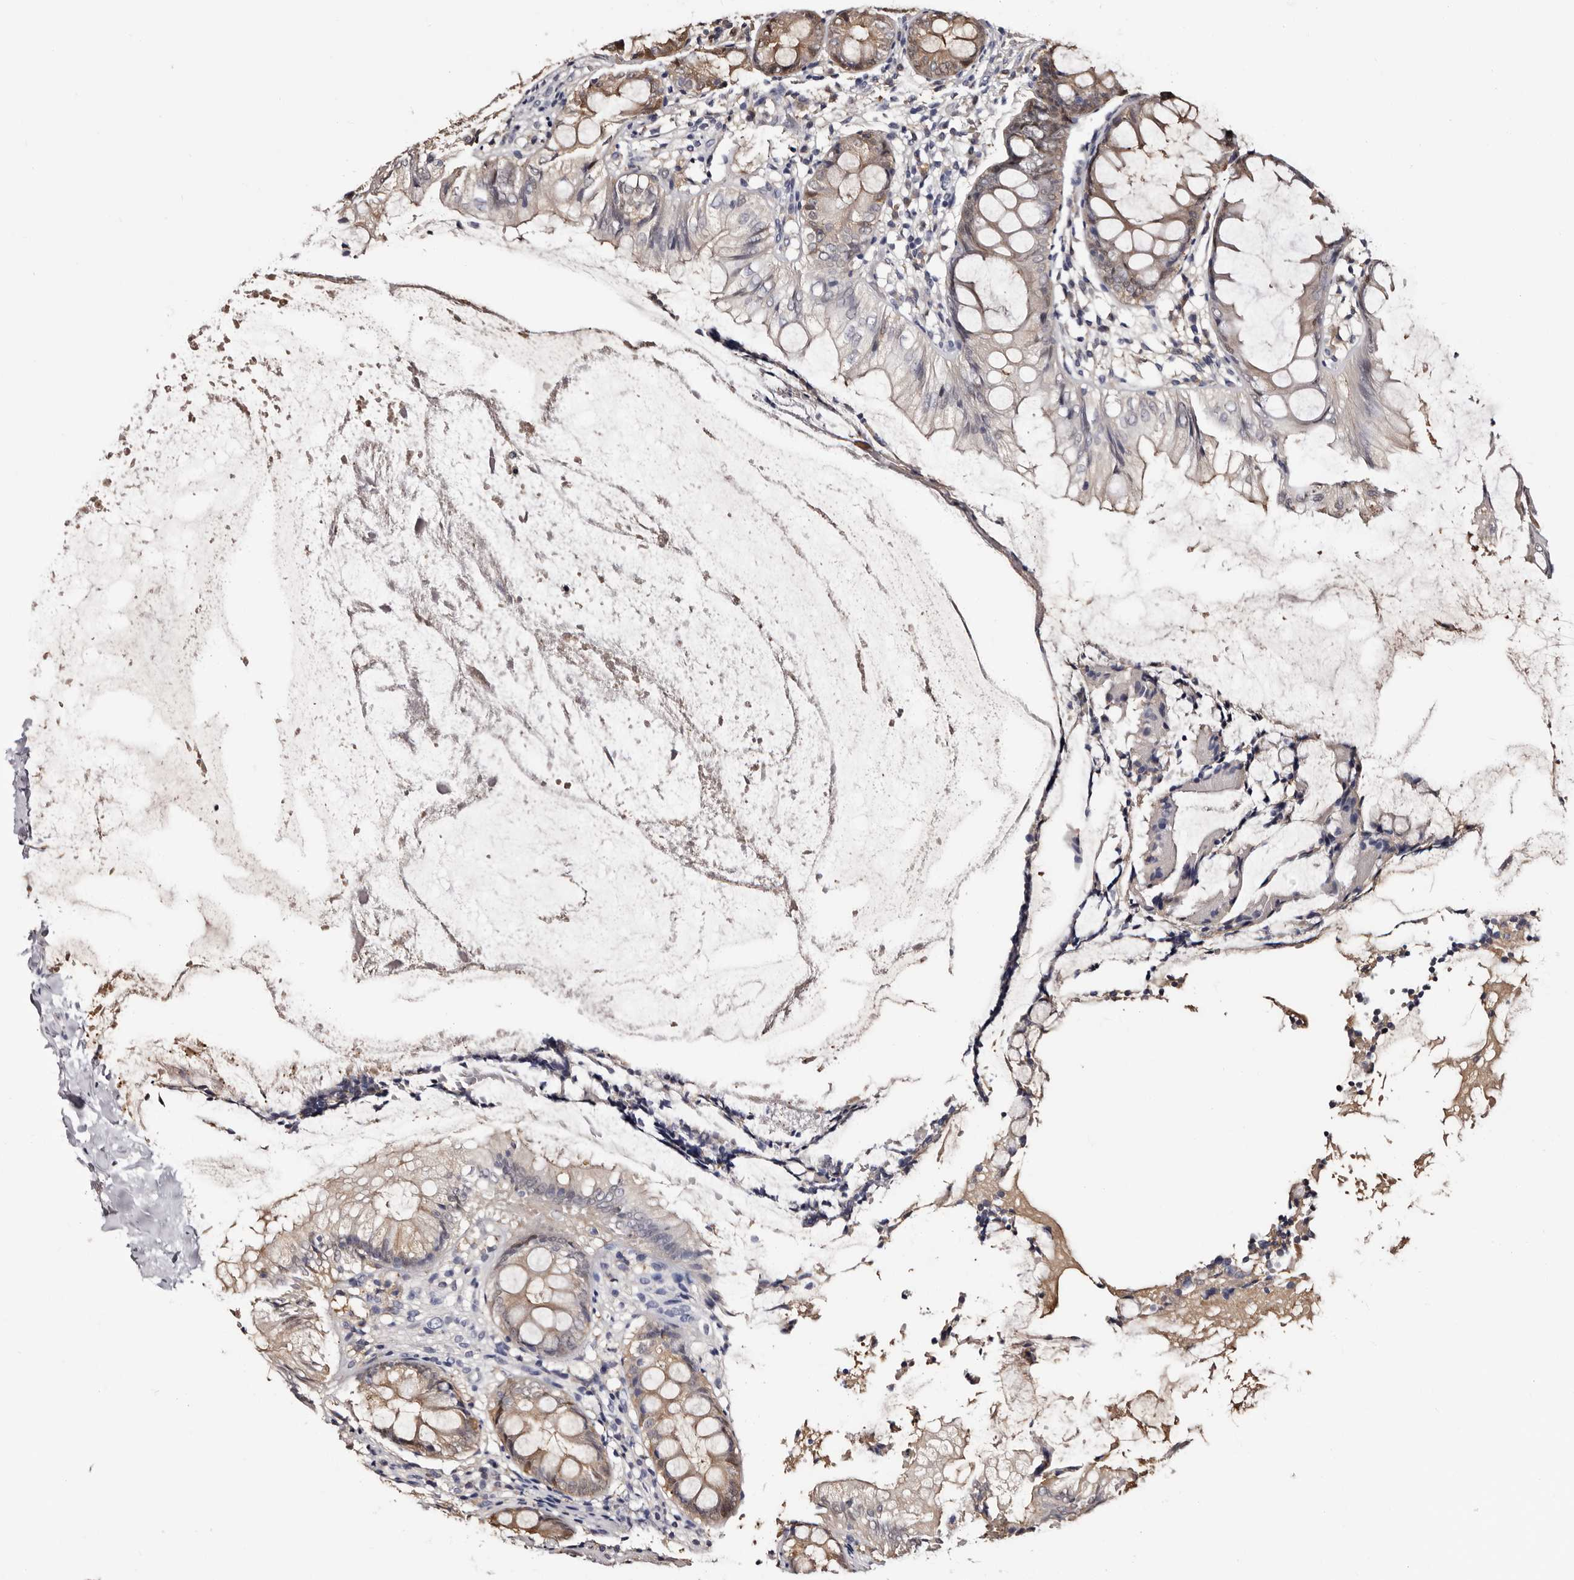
{"staining": {"intensity": "weak", "quantity": "25%-75%", "location": "cytoplasmic/membranous"}, "tissue": "appendix", "cell_type": "Glandular cells", "image_type": "normal", "snomed": [{"axis": "morphology", "description": "Normal tissue, NOS"}, {"axis": "topography", "description": "Appendix"}], "caption": "Immunohistochemical staining of unremarkable human appendix displays low levels of weak cytoplasmic/membranous expression in approximately 25%-75% of glandular cells.", "gene": "DNPH1", "patient": {"sex": "female", "age": 77}}